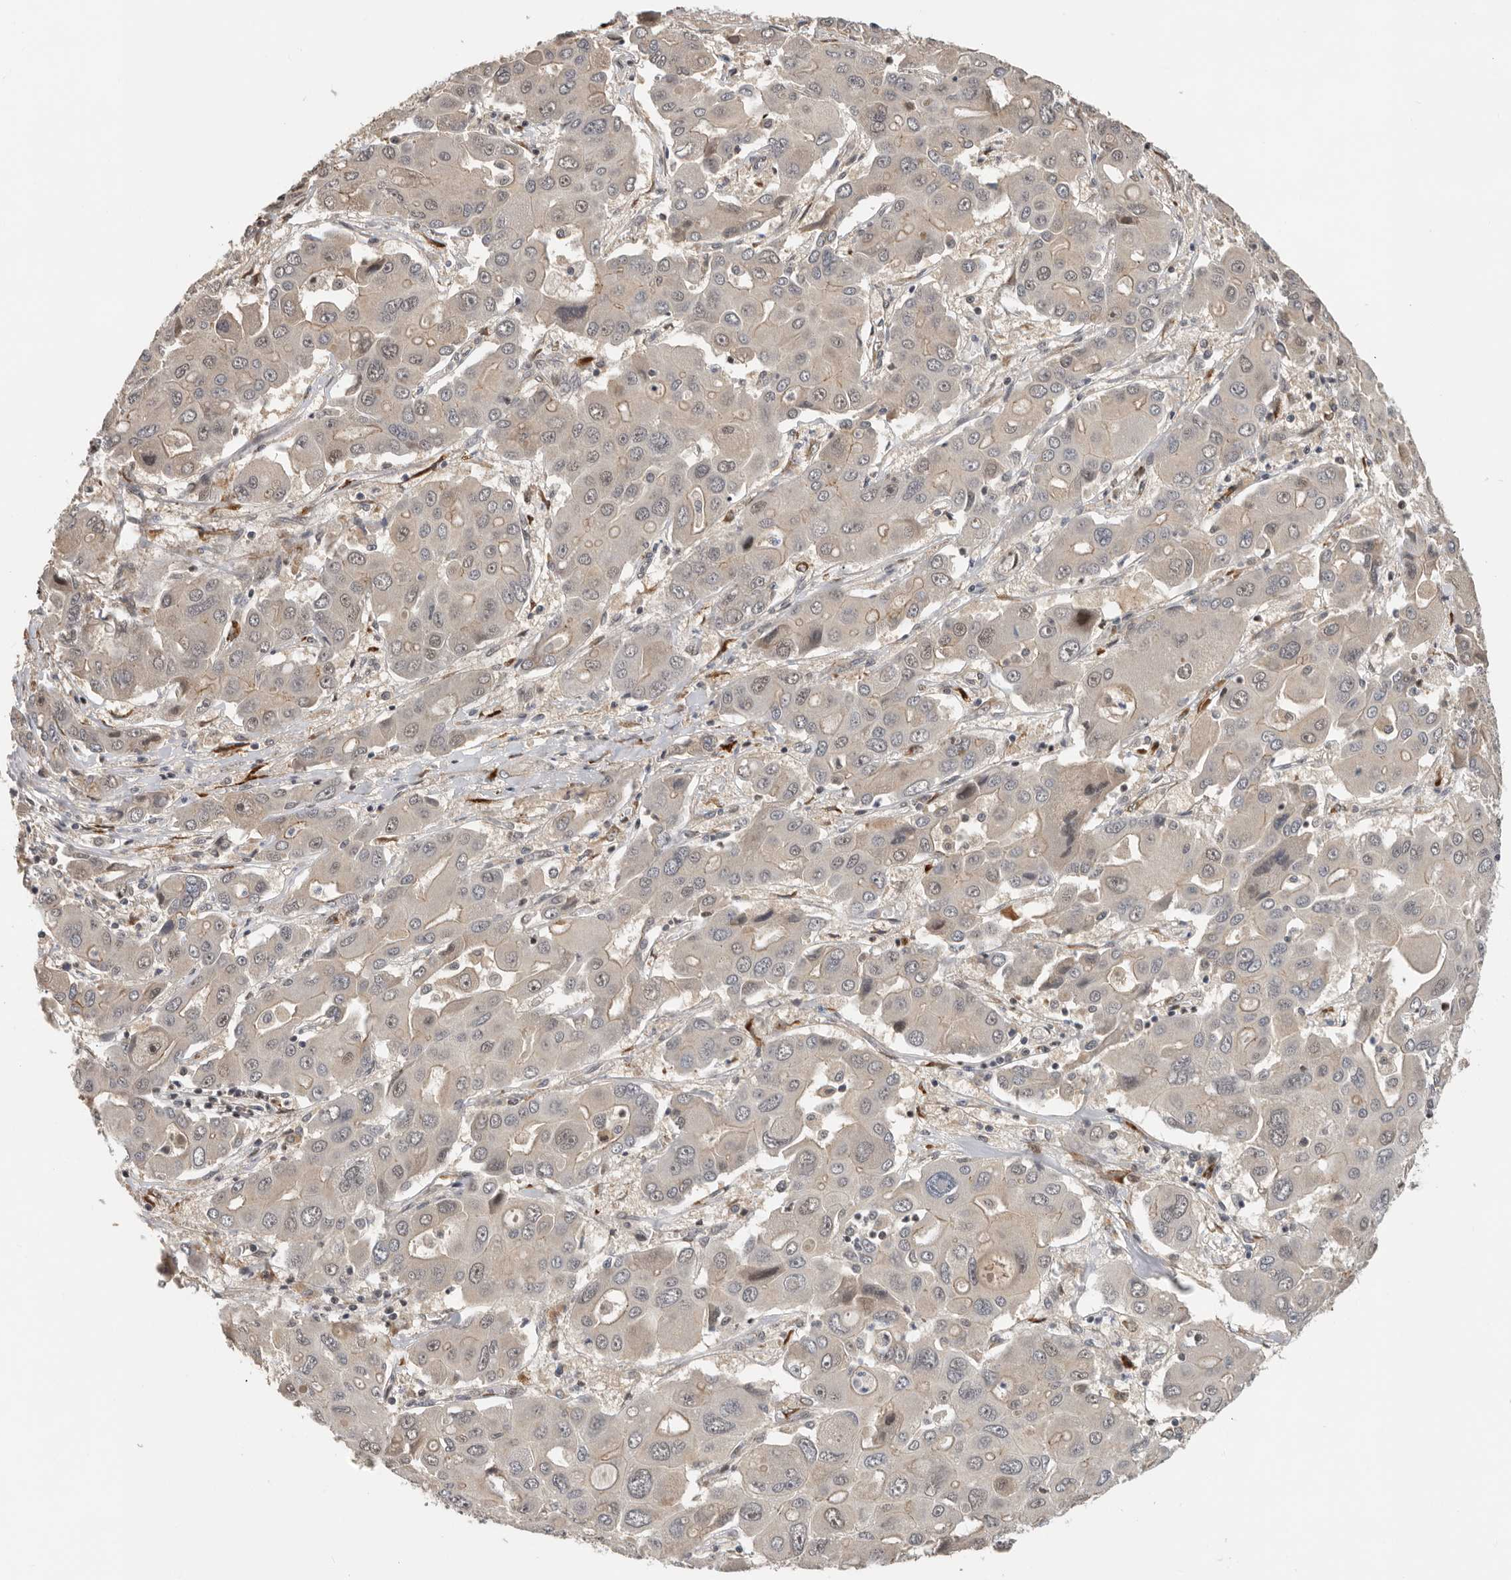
{"staining": {"intensity": "weak", "quantity": "<25%", "location": "cytoplasmic/membranous,nuclear"}, "tissue": "liver cancer", "cell_type": "Tumor cells", "image_type": "cancer", "snomed": [{"axis": "morphology", "description": "Cholangiocarcinoma"}, {"axis": "topography", "description": "Liver"}], "caption": "IHC micrograph of neoplastic tissue: human liver cancer (cholangiocarcinoma) stained with DAB (3,3'-diaminobenzidine) demonstrates no significant protein expression in tumor cells. Brightfield microscopy of IHC stained with DAB (3,3'-diaminobenzidine) (brown) and hematoxylin (blue), captured at high magnification.", "gene": "HENMT1", "patient": {"sex": "male", "age": 67}}